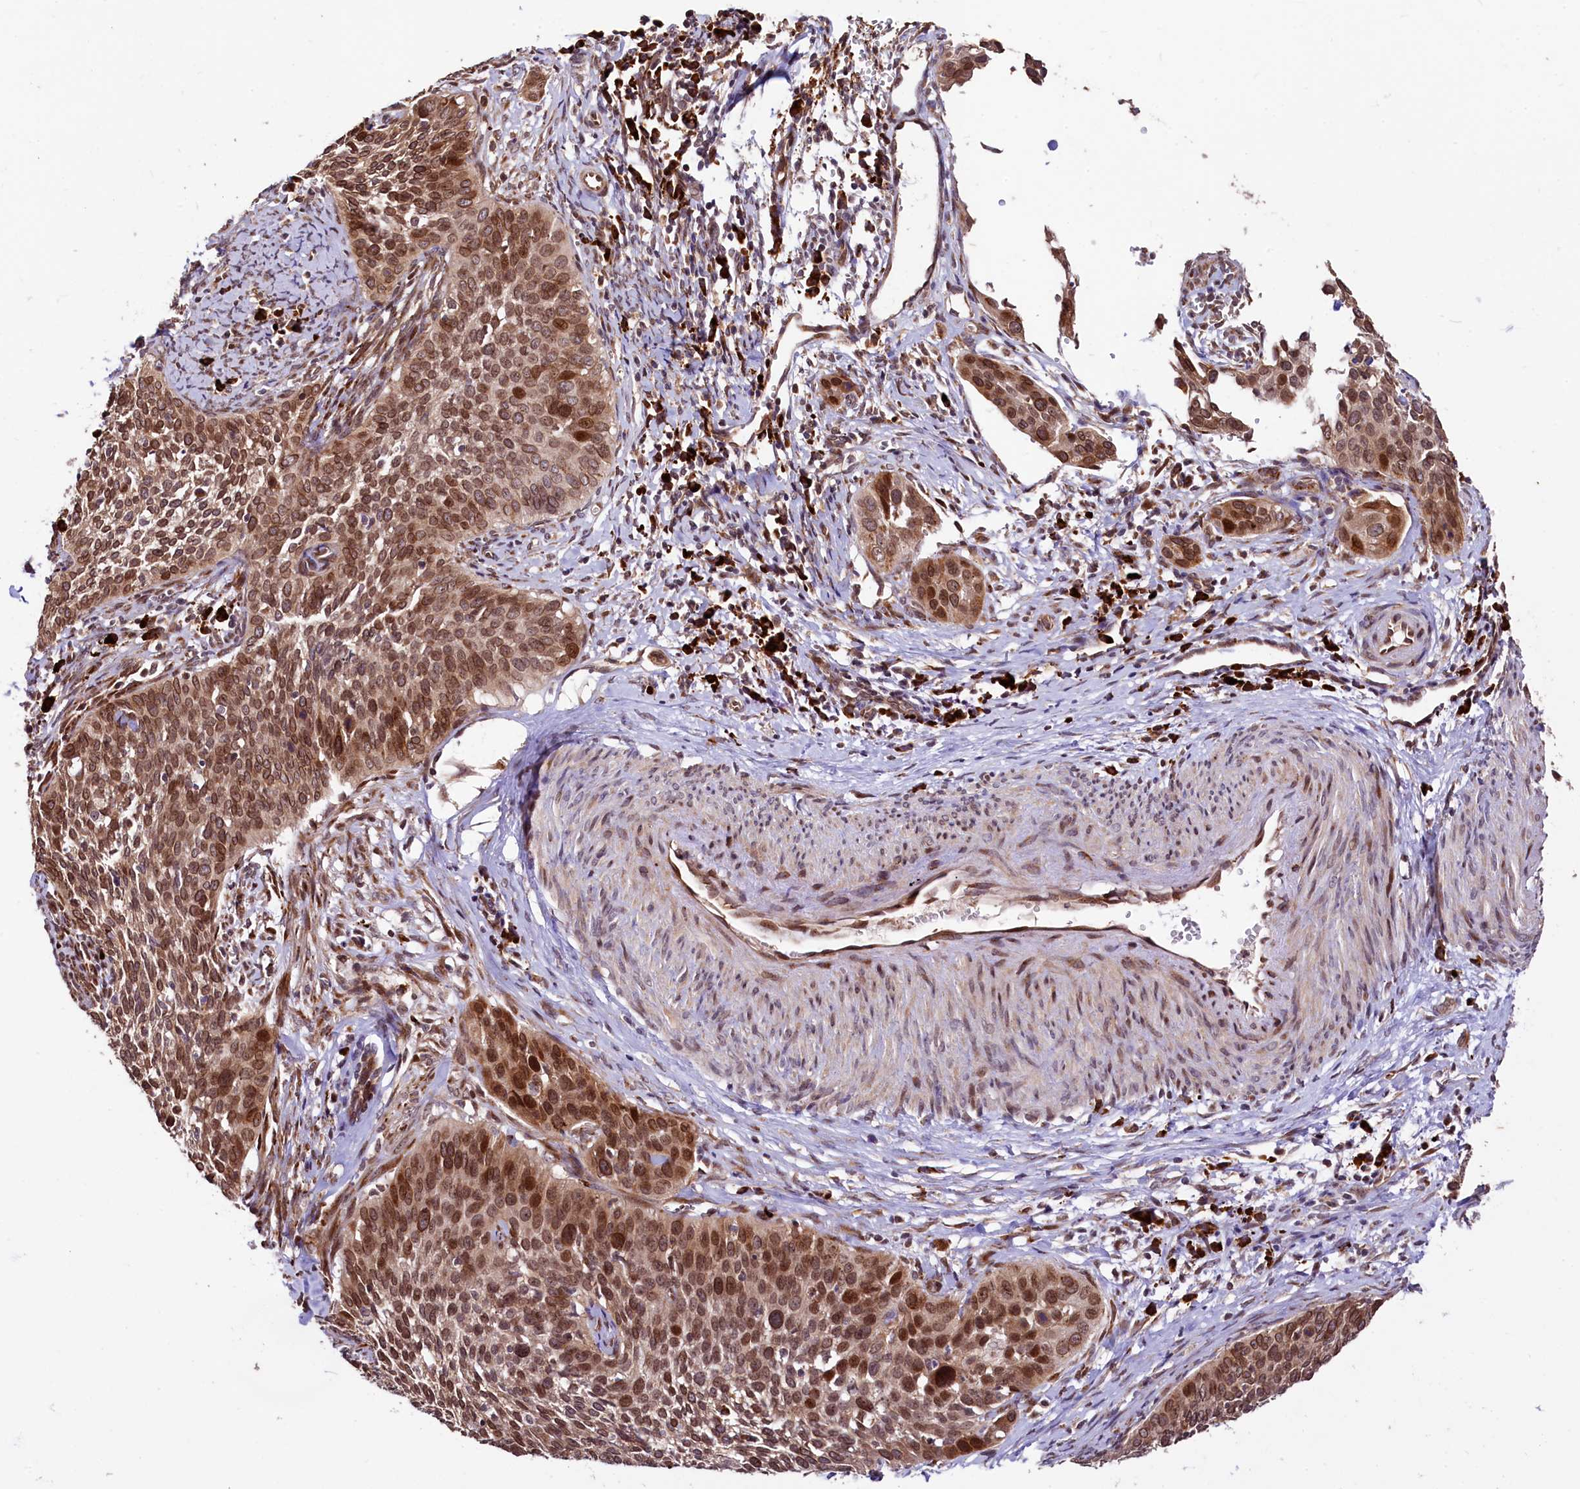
{"staining": {"intensity": "strong", "quantity": ">75%", "location": "cytoplasmic/membranous,nuclear"}, "tissue": "cervical cancer", "cell_type": "Tumor cells", "image_type": "cancer", "snomed": [{"axis": "morphology", "description": "Squamous cell carcinoma, NOS"}, {"axis": "topography", "description": "Cervix"}], "caption": "Cervical squamous cell carcinoma tissue displays strong cytoplasmic/membranous and nuclear staining in approximately >75% of tumor cells, visualized by immunohistochemistry. Nuclei are stained in blue.", "gene": "C5orf15", "patient": {"sex": "female", "age": 34}}